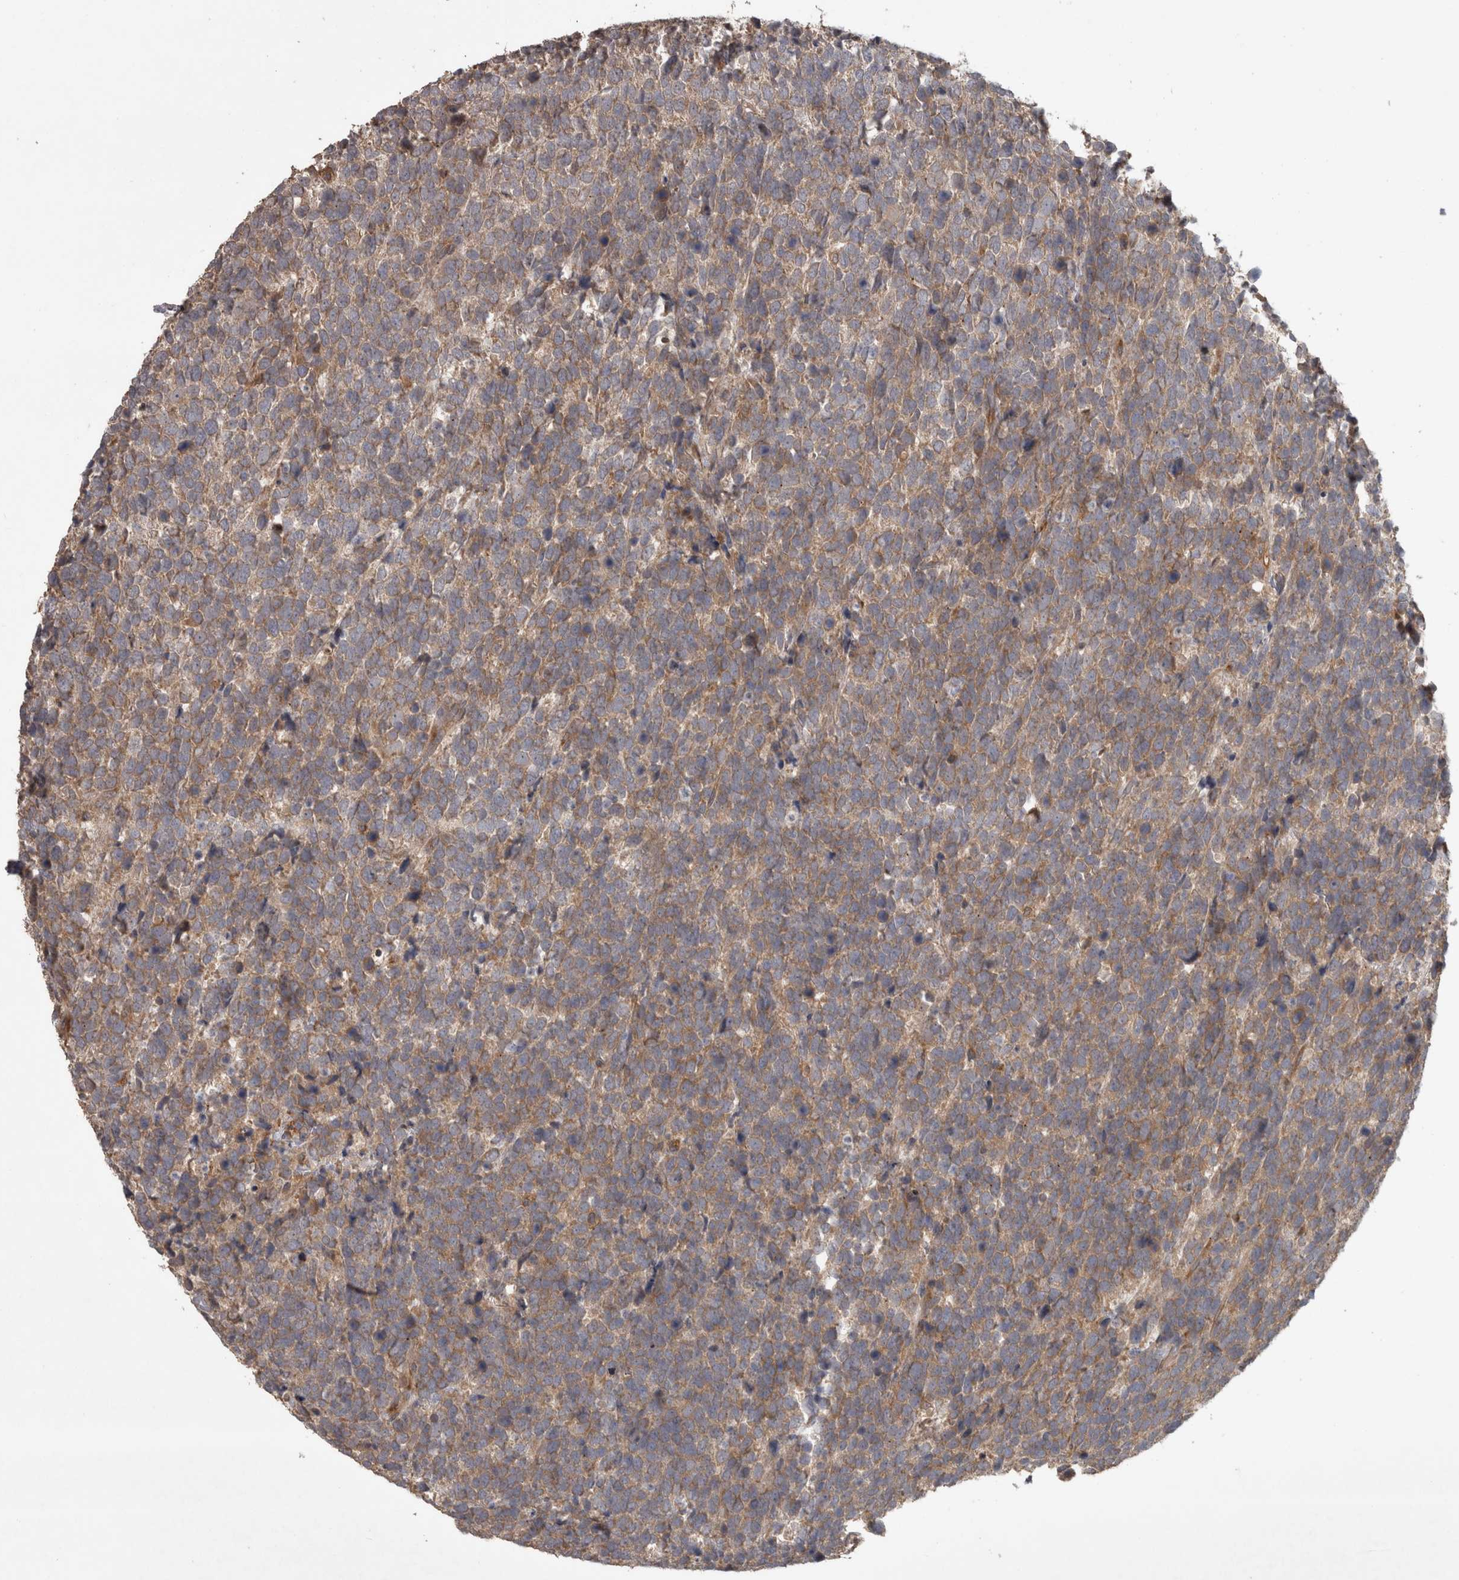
{"staining": {"intensity": "moderate", "quantity": ">75%", "location": "cytoplasmic/membranous"}, "tissue": "urothelial cancer", "cell_type": "Tumor cells", "image_type": "cancer", "snomed": [{"axis": "morphology", "description": "Urothelial carcinoma, High grade"}, {"axis": "topography", "description": "Urinary bladder"}], "caption": "Protein expression analysis of human urothelial cancer reveals moderate cytoplasmic/membranous expression in about >75% of tumor cells.", "gene": "MICU3", "patient": {"sex": "female", "age": 82}}